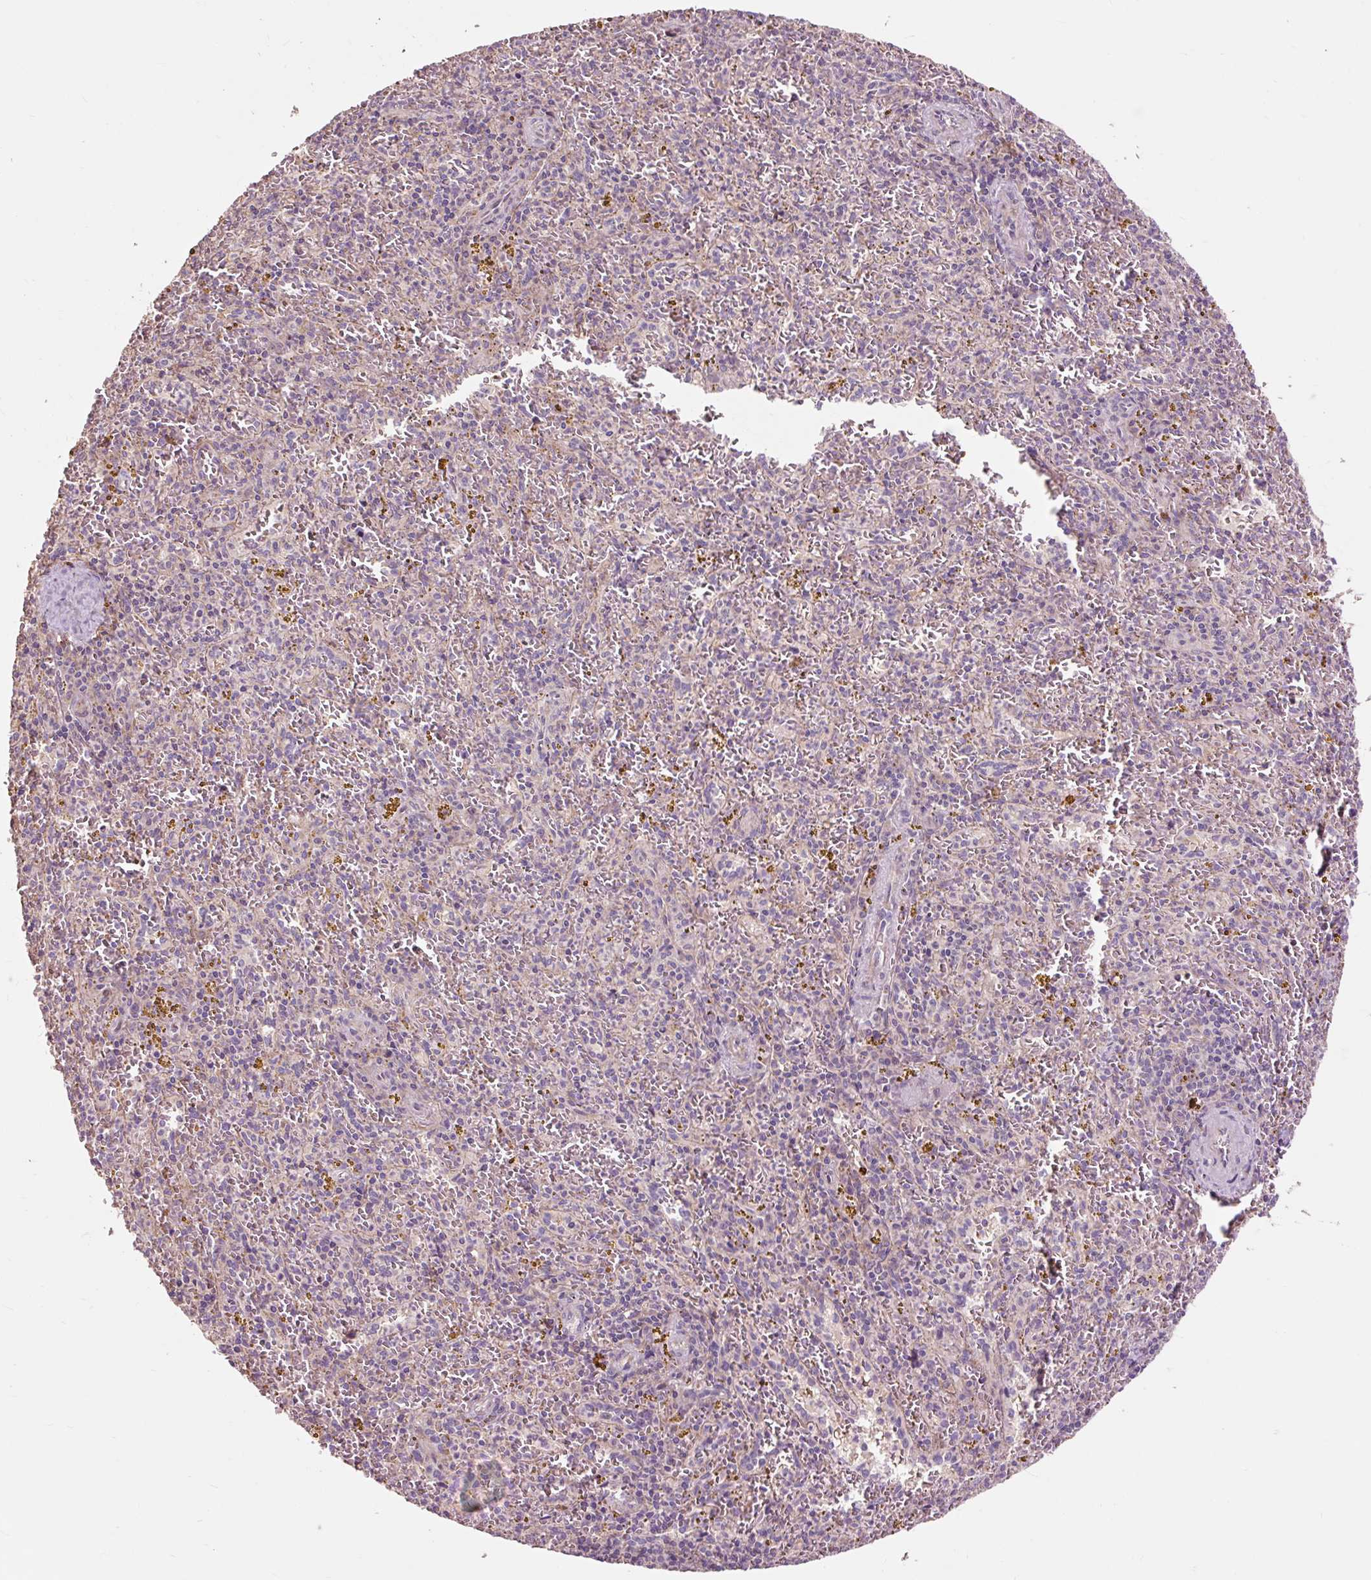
{"staining": {"intensity": "negative", "quantity": "none", "location": "none"}, "tissue": "spleen", "cell_type": "Cells in red pulp", "image_type": "normal", "snomed": [{"axis": "morphology", "description": "Normal tissue, NOS"}, {"axis": "topography", "description": "Spleen"}], "caption": "DAB immunohistochemical staining of normal human spleen demonstrates no significant staining in cells in red pulp. Nuclei are stained in blue.", "gene": "PRIMPOL", "patient": {"sex": "male", "age": 57}}